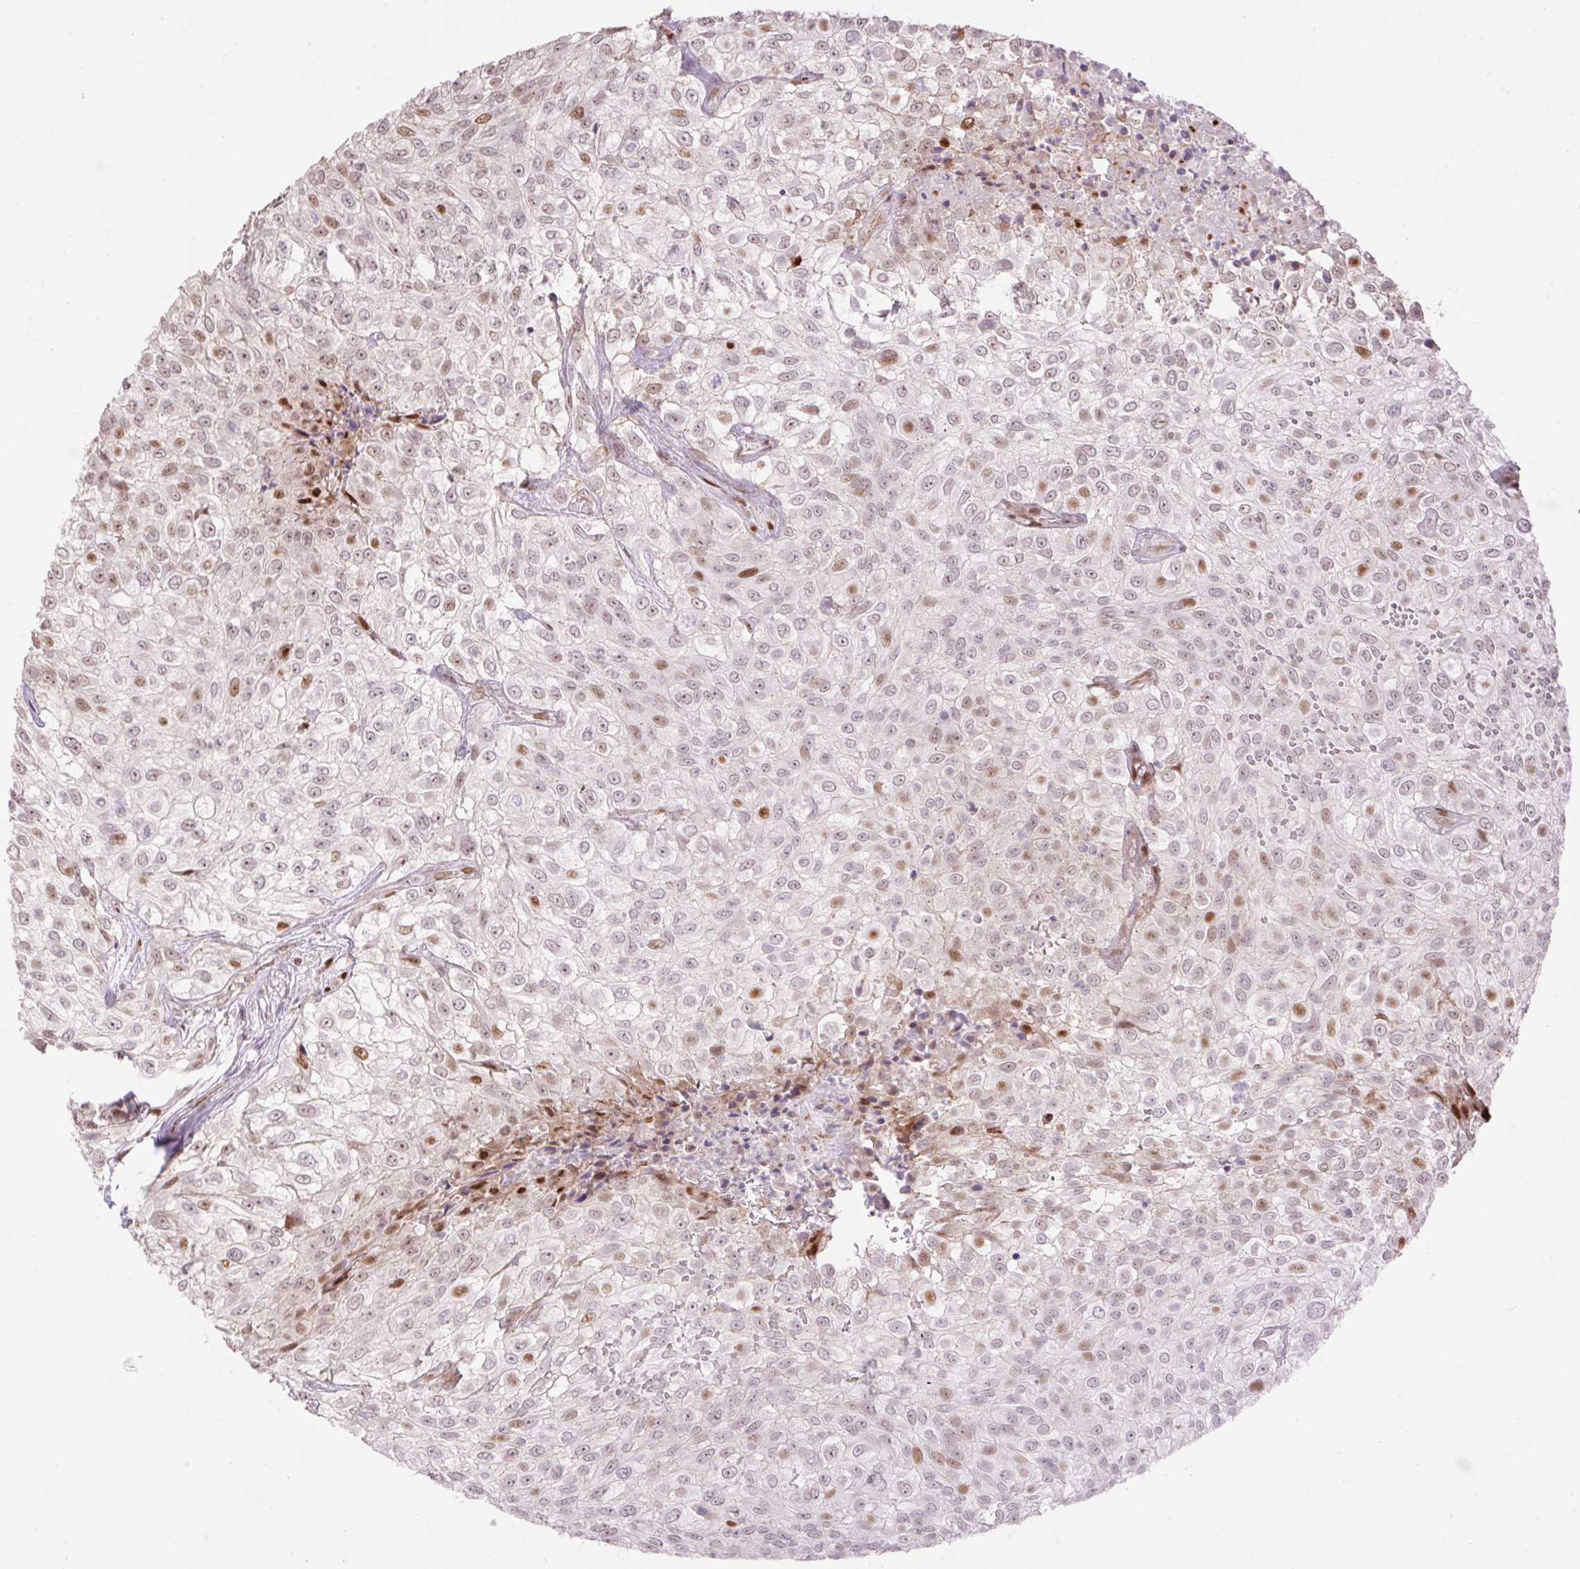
{"staining": {"intensity": "moderate", "quantity": "<25%", "location": "nuclear"}, "tissue": "urothelial cancer", "cell_type": "Tumor cells", "image_type": "cancer", "snomed": [{"axis": "morphology", "description": "Urothelial carcinoma, High grade"}, {"axis": "topography", "description": "Urinary bladder"}], "caption": "An image showing moderate nuclear positivity in approximately <25% of tumor cells in high-grade urothelial carcinoma, as visualized by brown immunohistochemical staining.", "gene": "RIPPLY3", "patient": {"sex": "male", "age": 56}}